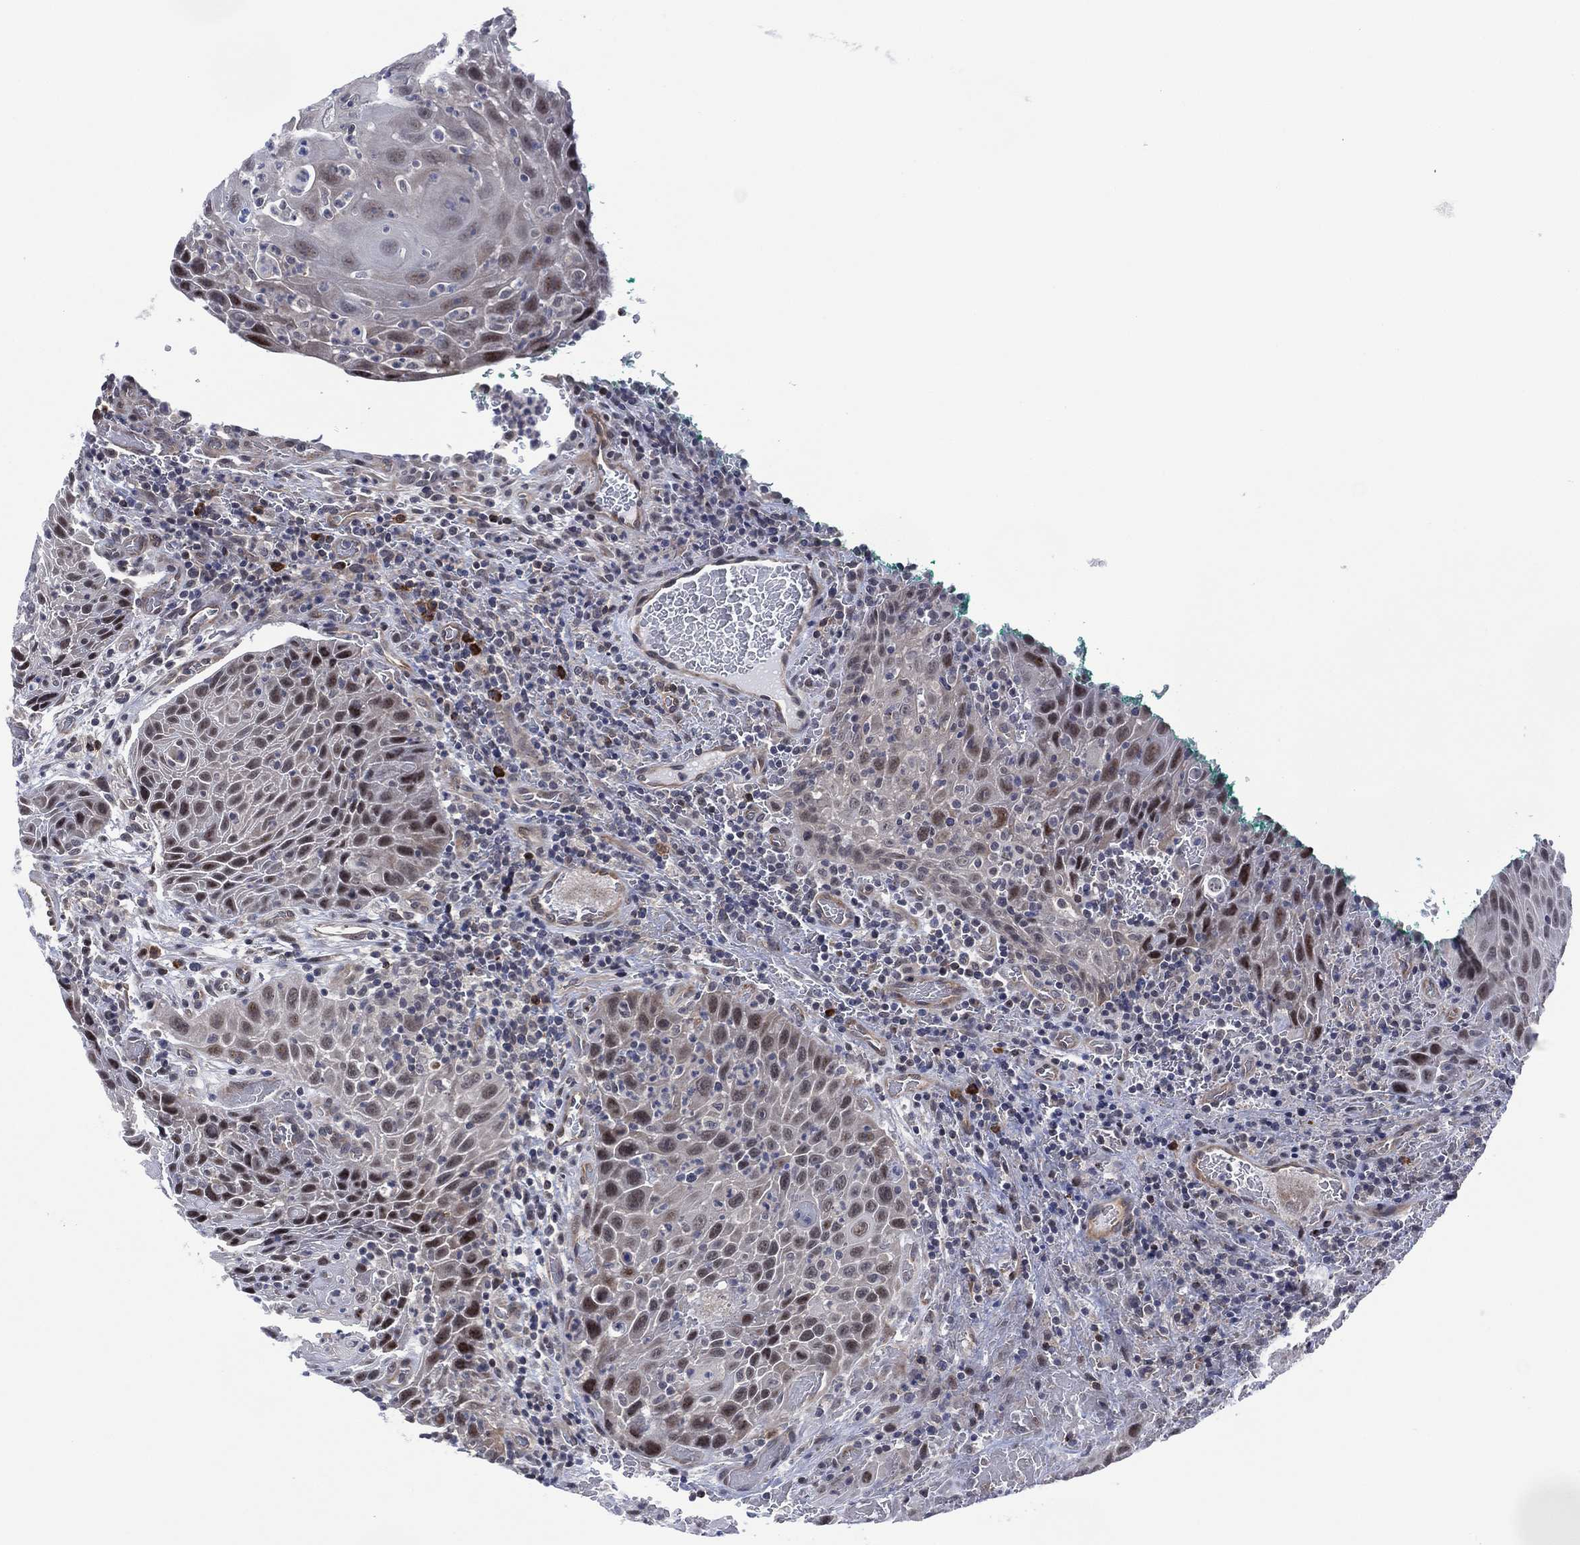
{"staining": {"intensity": "weak", "quantity": "<25%", "location": "nuclear"}, "tissue": "head and neck cancer", "cell_type": "Tumor cells", "image_type": "cancer", "snomed": [{"axis": "morphology", "description": "Squamous cell carcinoma, NOS"}, {"axis": "topography", "description": "Head-Neck"}], "caption": "An immunohistochemistry histopathology image of head and neck cancer (squamous cell carcinoma) is shown. There is no staining in tumor cells of head and neck cancer (squamous cell carcinoma).", "gene": "DPP4", "patient": {"sex": "male", "age": 69}}